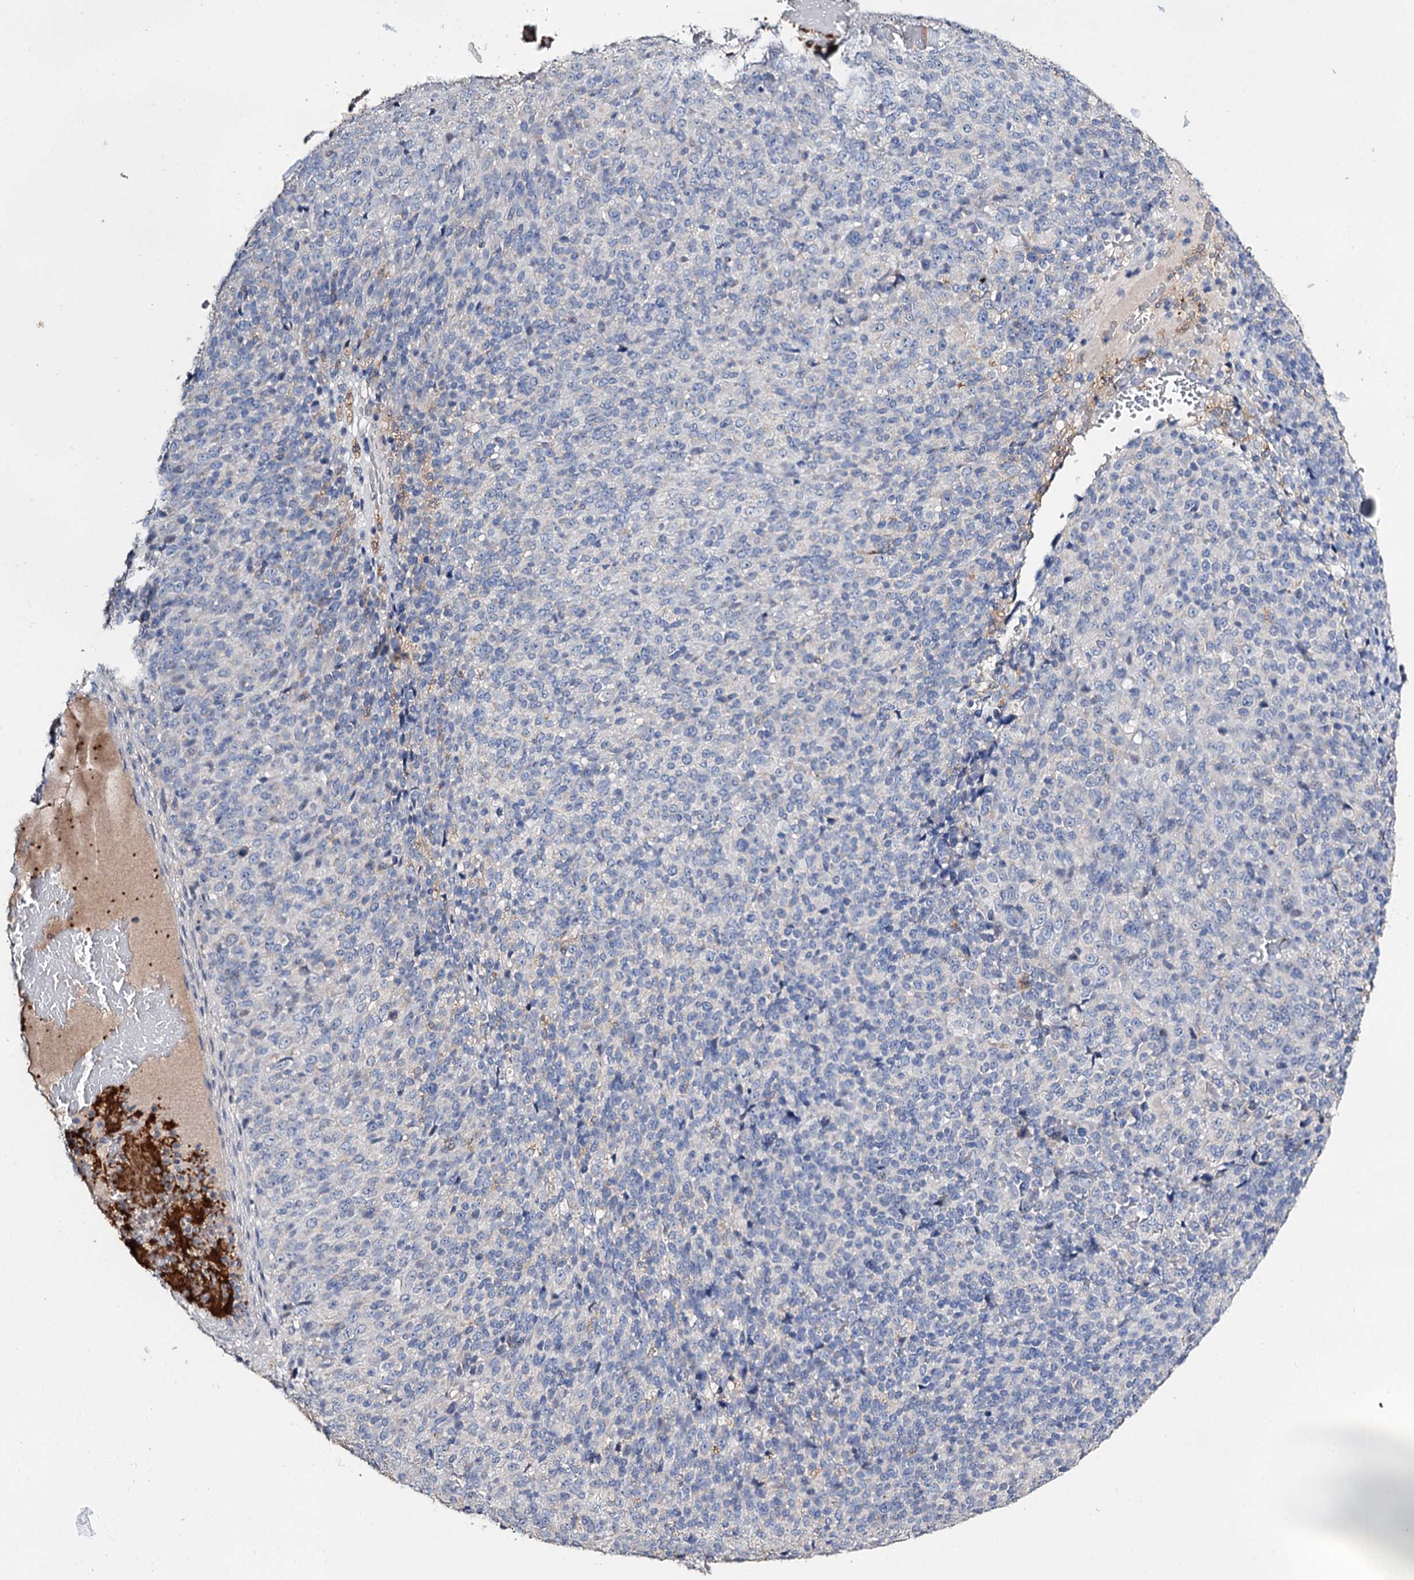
{"staining": {"intensity": "negative", "quantity": "none", "location": "none"}, "tissue": "melanoma", "cell_type": "Tumor cells", "image_type": "cancer", "snomed": [{"axis": "morphology", "description": "Malignant melanoma, Metastatic site"}, {"axis": "topography", "description": "Brain"}], "caption": "A high-resolution photomicrograph shows immunohistochemistry staining of melanoma, which displays no significant staining in tumor cells. Nuclei are stained in blue.", "gene": "DNAH6", "patient": {"sex": "female", "age": 56}}